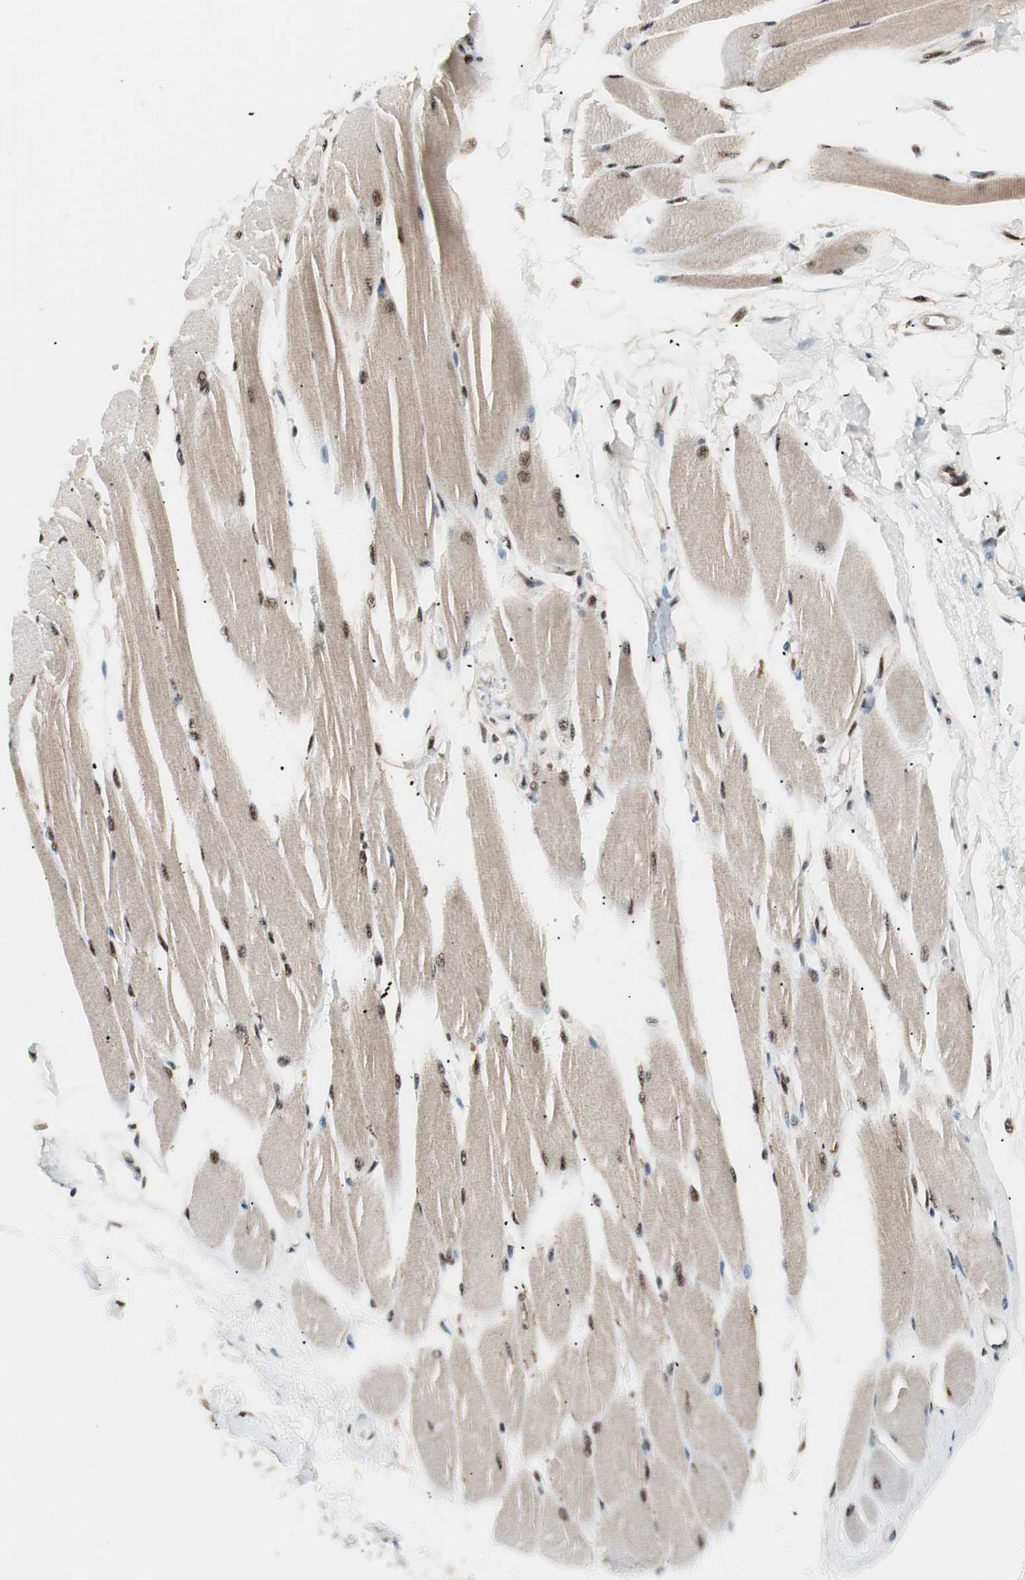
{"staining": {"intensity": "moderate", "quantity": ">75%", "location": "cytoplasmic/membranous,nuclear"}, "tissue": "skeletal muscle", "cell_type": "Myocytes", "image_type": "normal", "snomed": [{"axis": "morphology", "description": "Normal tissue, NOS"}, {"axis": "topography", "description": "Skeletal muscle"}, {"axis": "topography", "description": "Peripheral nerve tissue"}], "caption": "DAB immunohistochemical staining of benign human skeletal muscle displays moderate cytoplasmic/membranous,nuclear protein expression in about >75% of myocytes.", "gene": "NR5A2", "patient": {"sex": "female", "age": 84}}